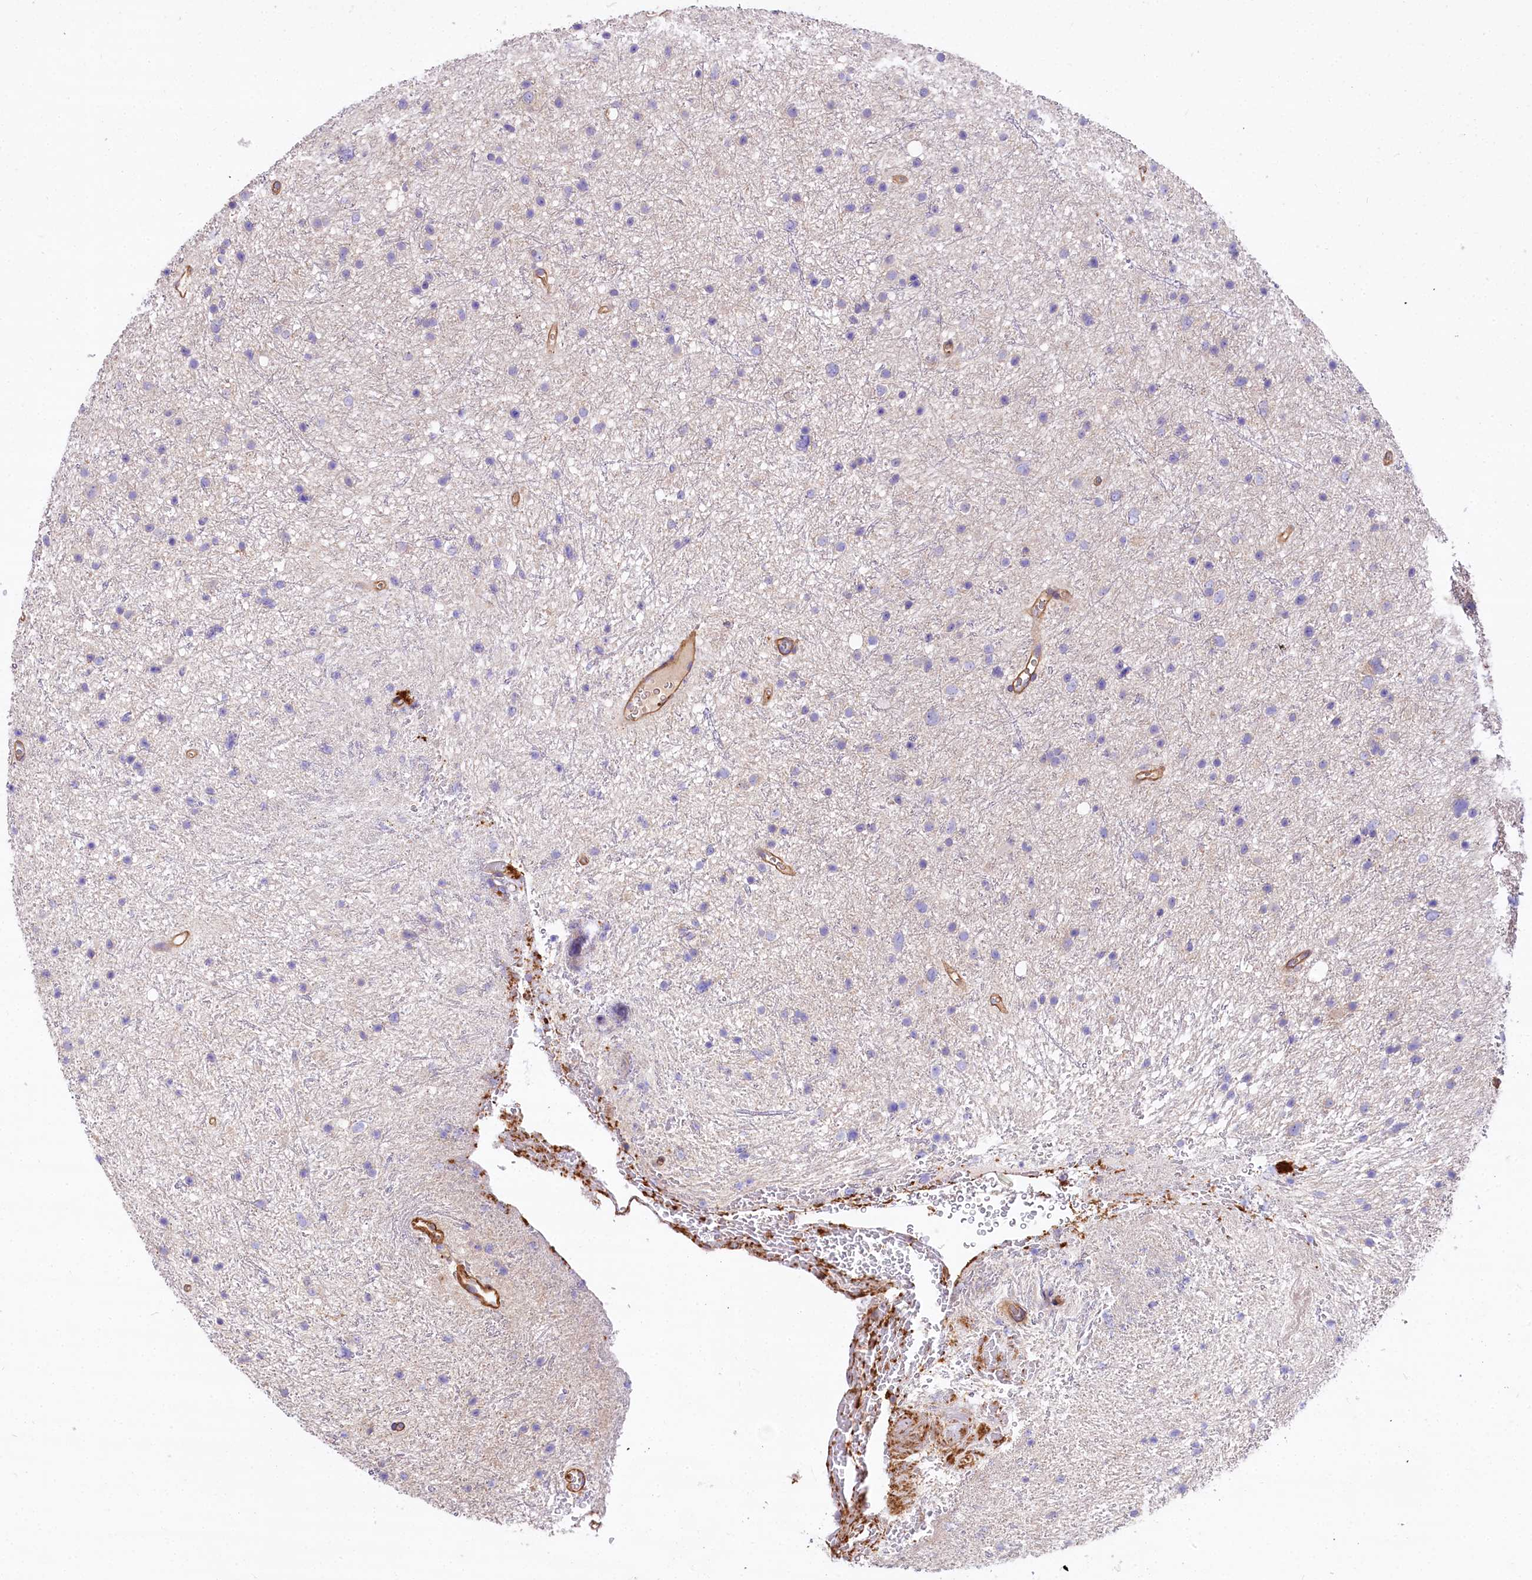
{"staining": {"intensity": "negative", "quantity": "none", "location": "none"}, "tissue": "glioma", "cell_type": "Tumor cells", "image_type": "cancer", "snomed": [{"axis": "morphology", "description": "Glioma, malignant, Low grade"}, {"axis": "topography", "description": "Cerebral cortex"}], "caption": "This is an immunohistochemistry micrograph of malignant glioma (low-grade). There is no expression in tumor cells.", "gene": "FCHSD2", "patient": {"sex": "female", "age": 39}}